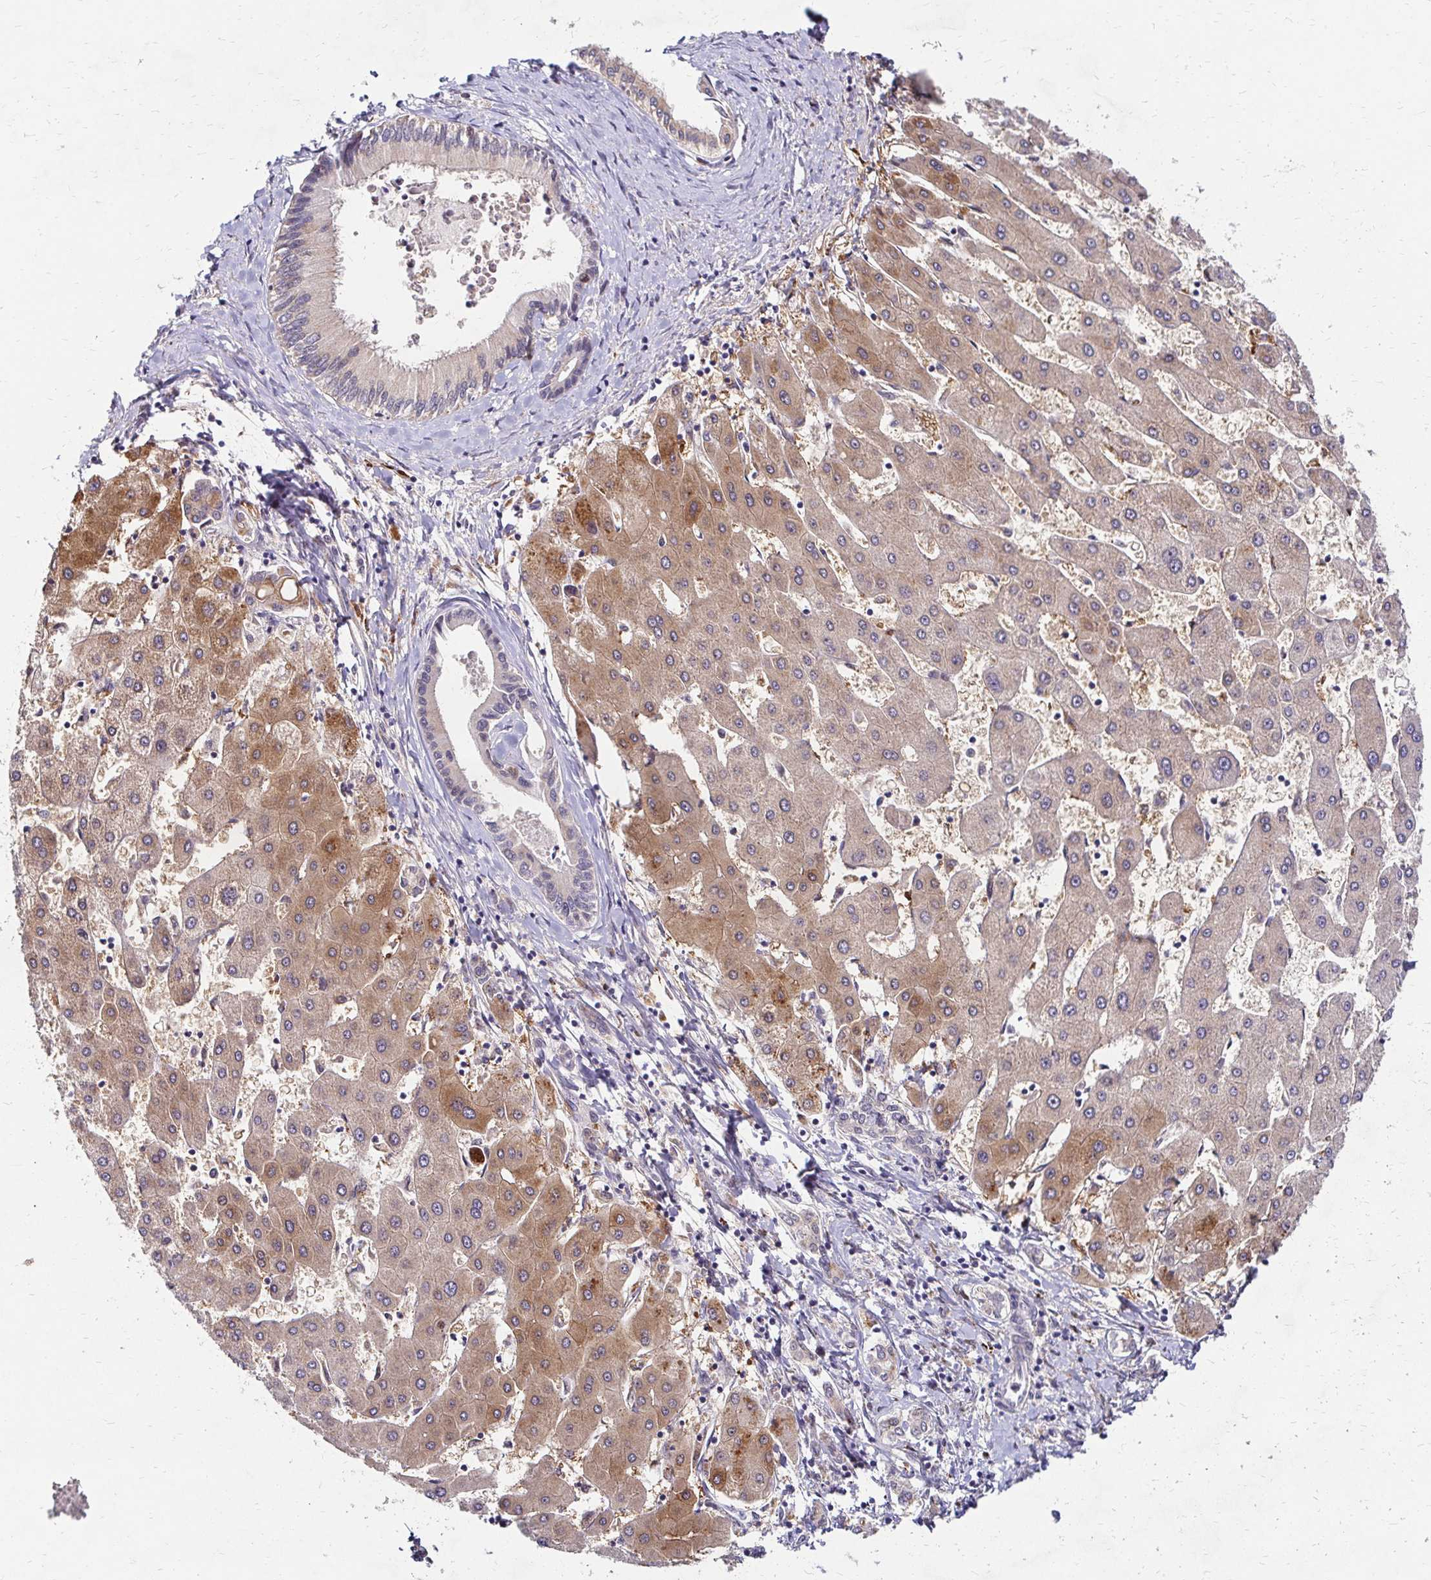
{"staining": {"intensity": "negative", "quantity": "none", "location": "none"}, "tissue": "liver cancer", "cell_type": "Tumor cells", "image_type": "cancer", "snomed": [{"axis": "morphology", "description": "Cholangiocarcinoma"}, {"axis": "topography", "description": "Liver"}], "caption": "A micrograph of liver cancer (cholangiocarcinoma) stained for a protein reveals no brown staining in tumor cells.", "gene": "IDUA", "patient": {"sex": "male", "age": 66}}